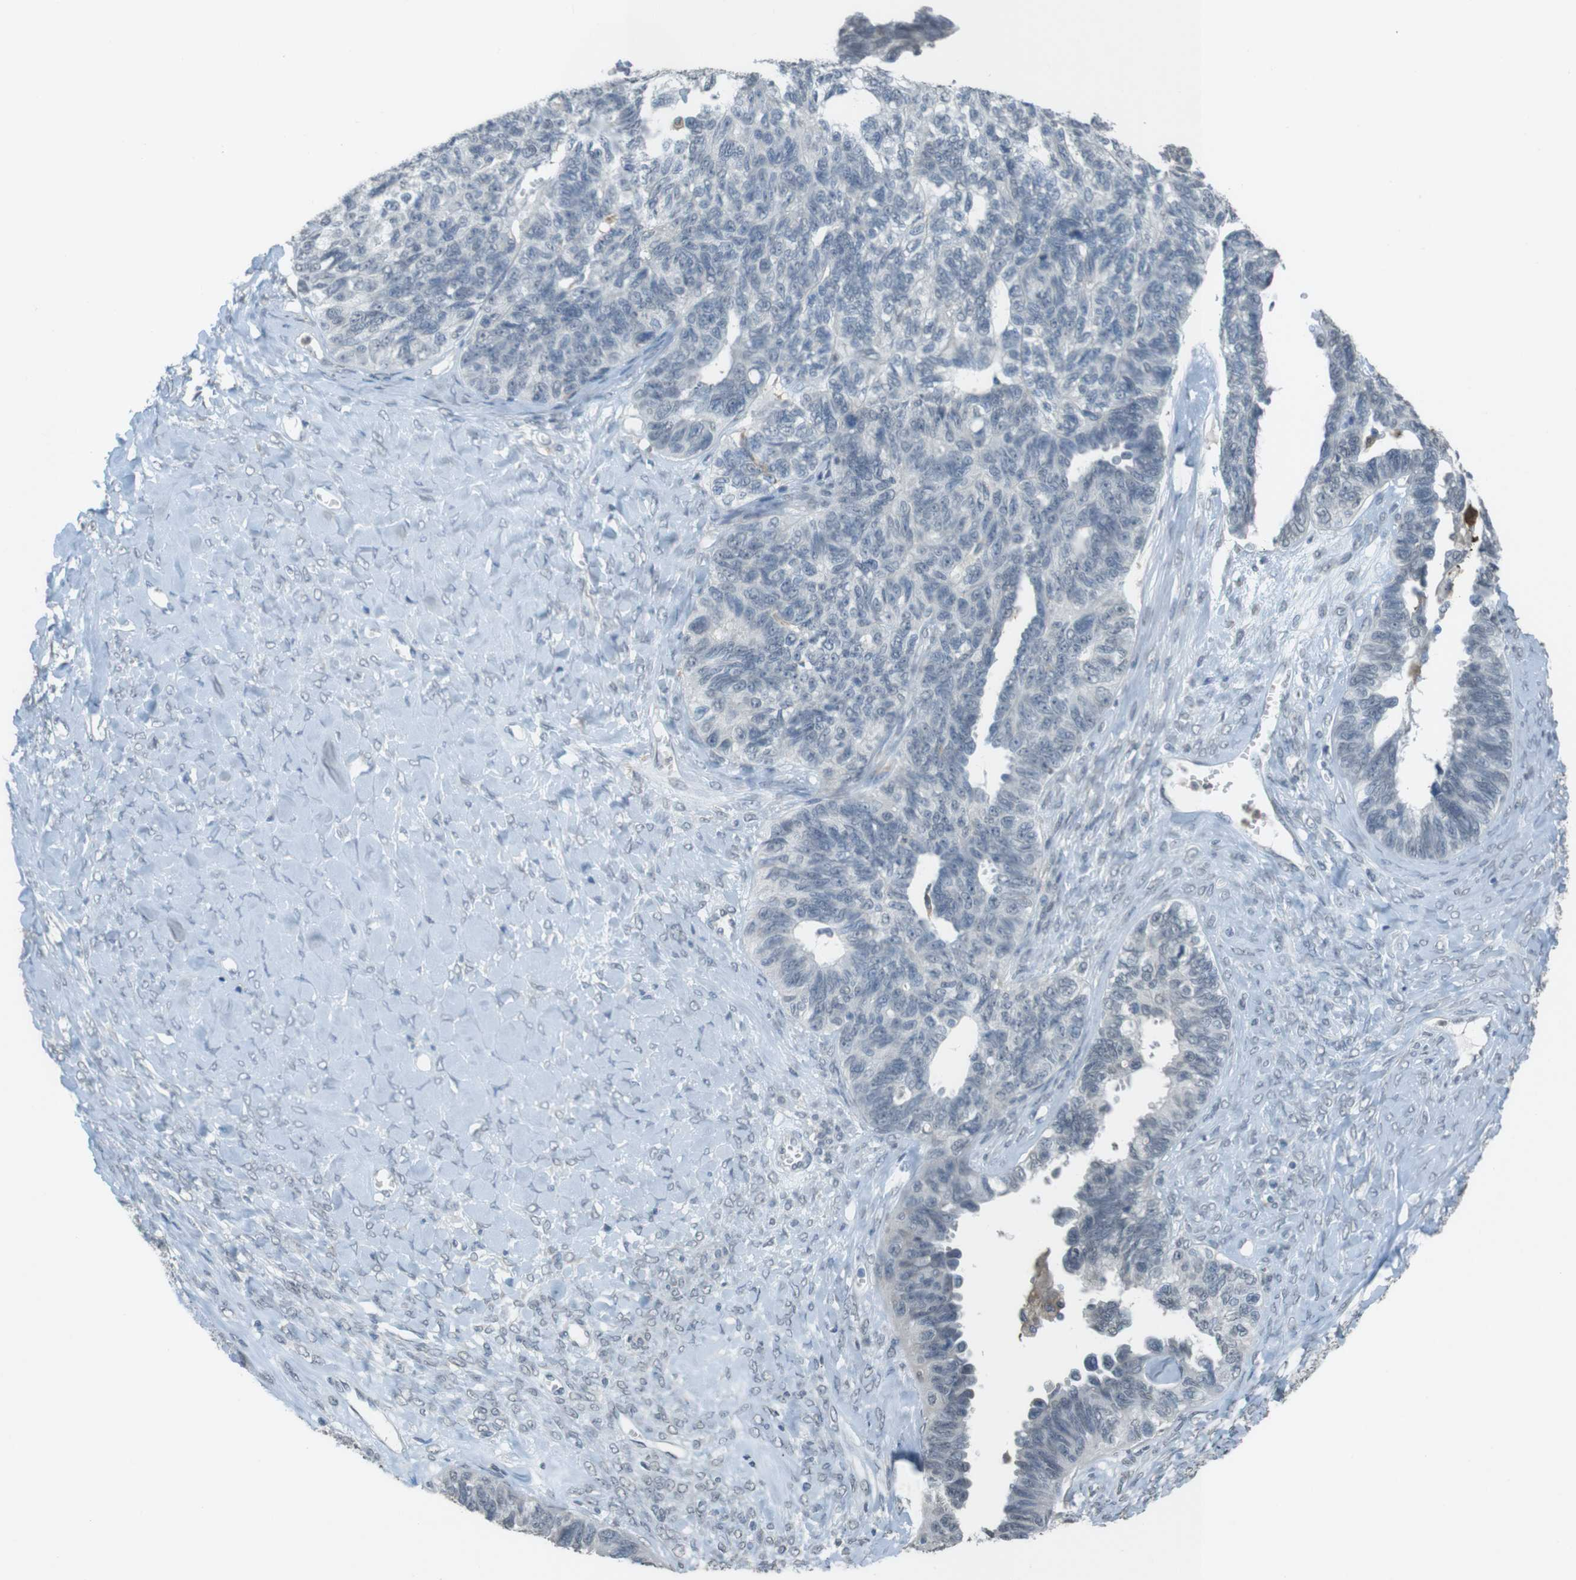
{"staining": {"intensity": "negative", "quantity": "none", "location": "none"}, "tissue": "ovarian cancer", "cell_type": "Tumor cells", "image_type": "cancer", "snomed": [{"axis": "morphology", "description": "Cystadenocarcinoma, serous, NOS"}, {"axis": "topography", "description": "Ovary"}], "caption": "There is no significant expression in tumor cells of ovarian cancer. The staining is performed using DAB brown chromogen with nuclei counter-stained in using hematoxylin.", "gene": "FZD10", "patient": {"sex": "female", "age": 79}}